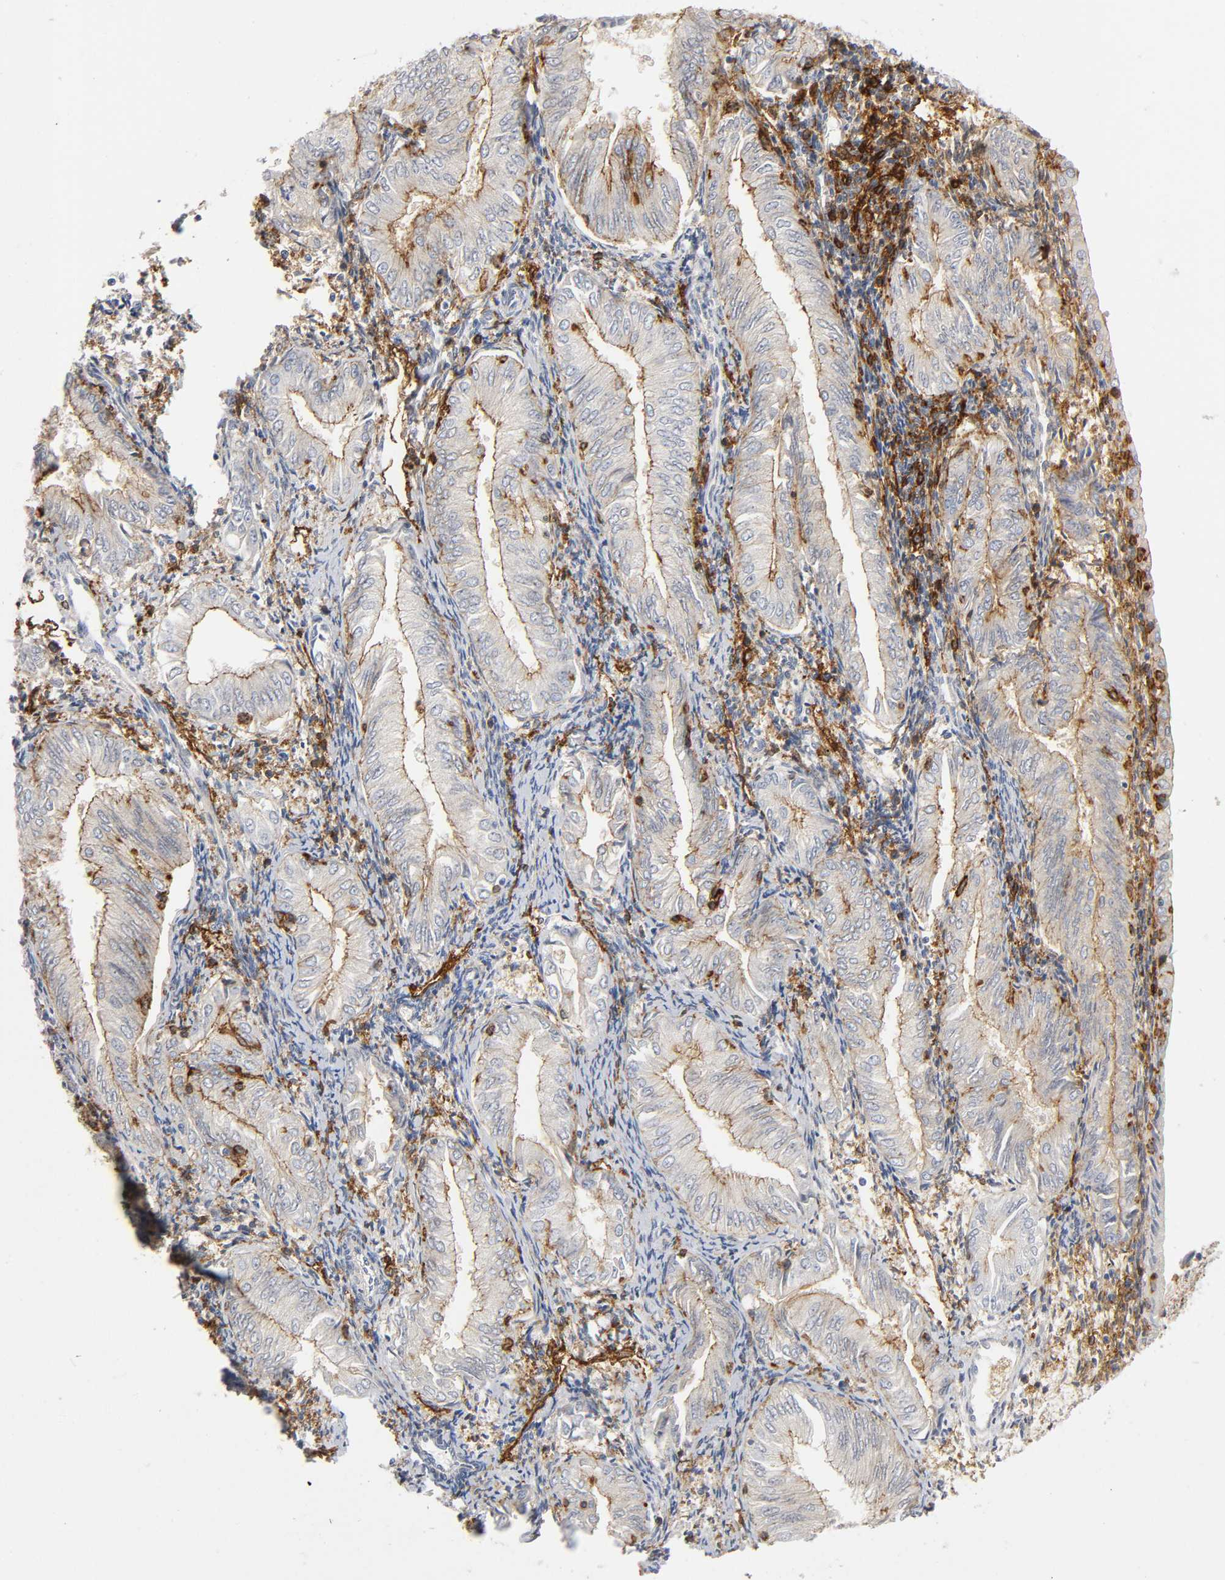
{"staining": {"intensity": "negative", "quantity": "none", "location": "none"}, "tissue": "endometrial cancer", "cell_type": "Tumor cells", "image_type": "cancer", "snomed": [{"axis": "morphology", "description": "Adenocarcinoma, NOS"}, {"axis": "topography", "description": "Endometrium"}], "caption": "A histopathology image of human endometrial adenocarcinoma is negative for staining in tumor cells. Brightfield microscopy of immunohistochemistry (IHC) stained with DAB (3,3'-diaminobenzidine) (brown) and hematoxylin (blue), captured at high magnification.", "gene": "LYN", "patient": {"sex": "female", "age": 53}}